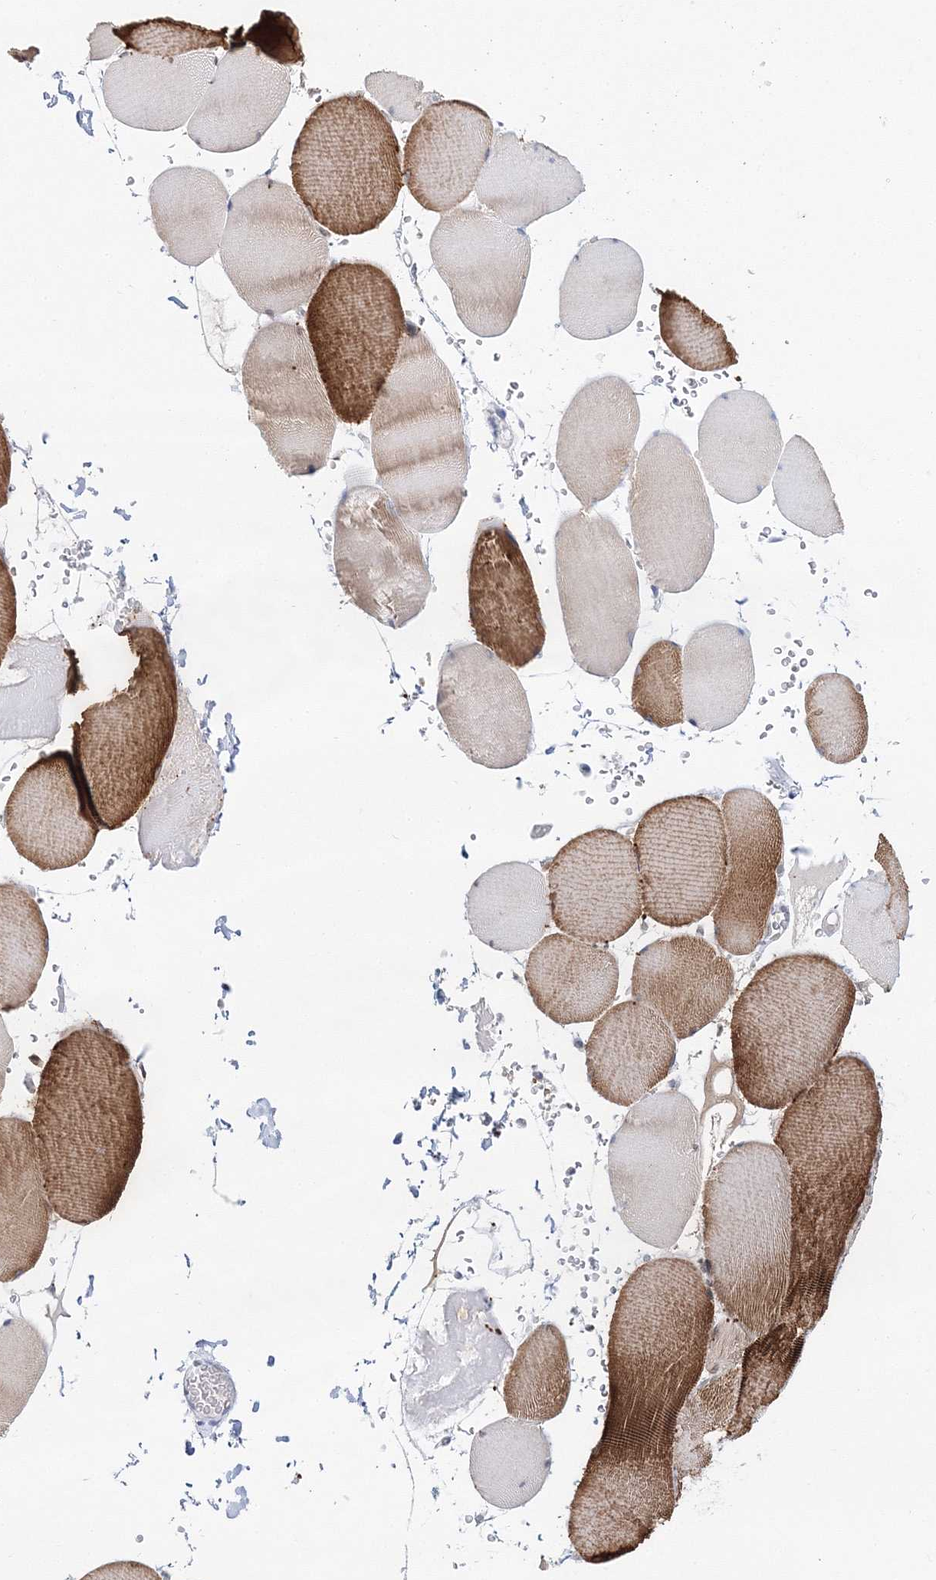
{"staining": {"intensity": "strong", "quantity": "25%-75%", "location": "cytoplasmic/membranous"}, "tissue": "skeletal muscle", "cell_type": "Myocytes", "image_type": "normal", "snomed": [{"axis": "morphology", "description": "Normal tissue, NOS"}, {"axis": "topography", "description": "Skeletal muscle"}, {"axis": "topography", "description": "Head-Neck"}], "caption": "Immunohistochemical staining of unremarkable human skeletal muscle shows high levels of strong cytoplasmic/membranous staining in about 25%-75% of myocytes. The protein is shown in brown color, while the nuclei are stained blue.", "gene": "MYOZ2", "patient": {"sex": "male", "age": 66}}